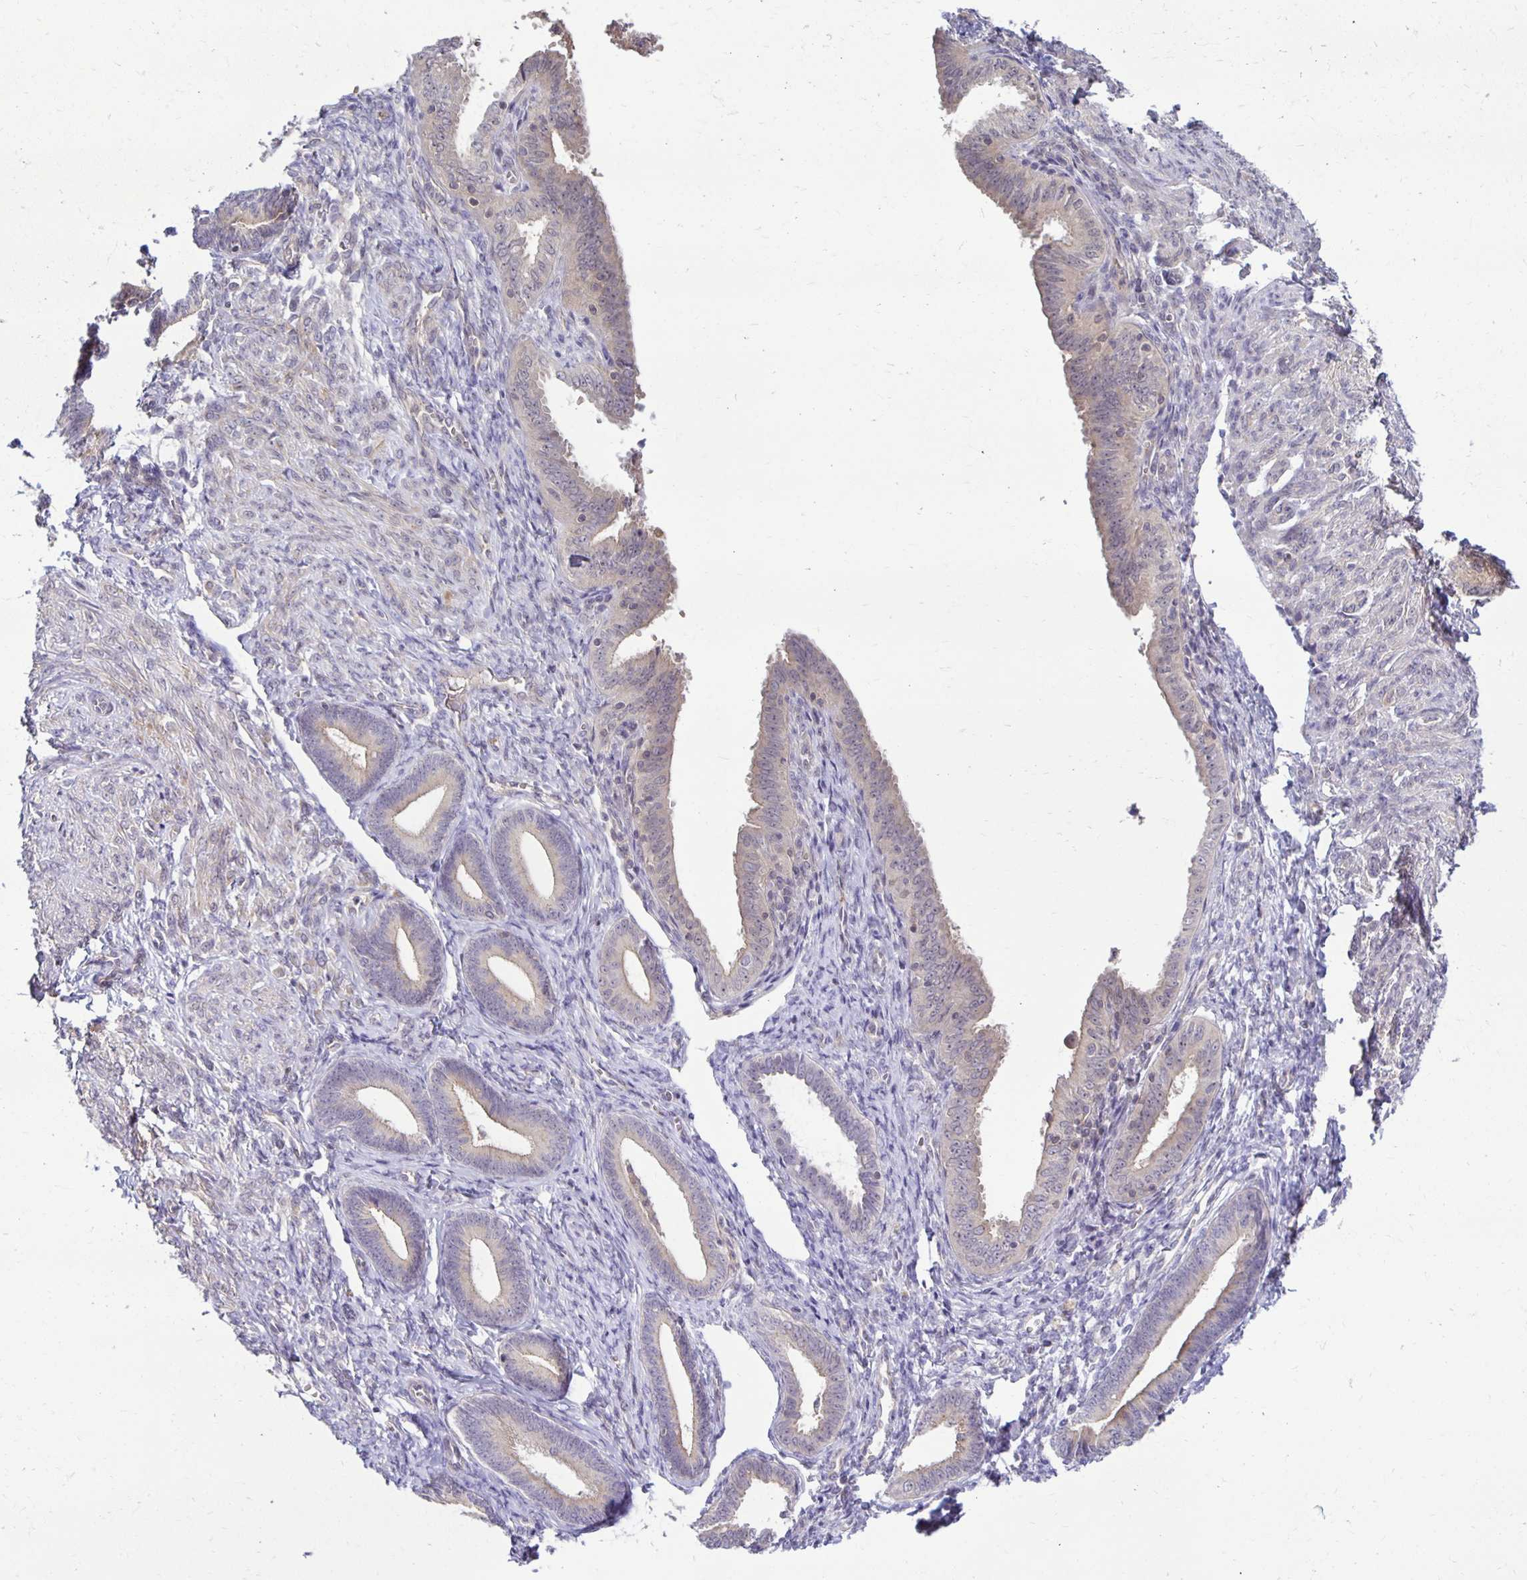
{"staining": {"intensity": "weak", "quantity": "25%-75%", "location": "cytoplasmic/membranous"}, "tissue": "endometrial cancer", "cell_type": "Tumor cells", "image_type": "cancer", "snomed": [{"axis": "morphology", "description": "Adenocarcinoma, NOS"}, {"axis": "topography", "description": "Endometrium"}], "caption": "The immunohistochemical stain shows weak cytoplasmic/membranous staining in tumor cells of endometrial adenocarcinoma tissue. (Brightfield microscopy of DAB IHC at high magnification).", "gene": "MIEN1", "patient": {"sex": "female", "age": 87}}